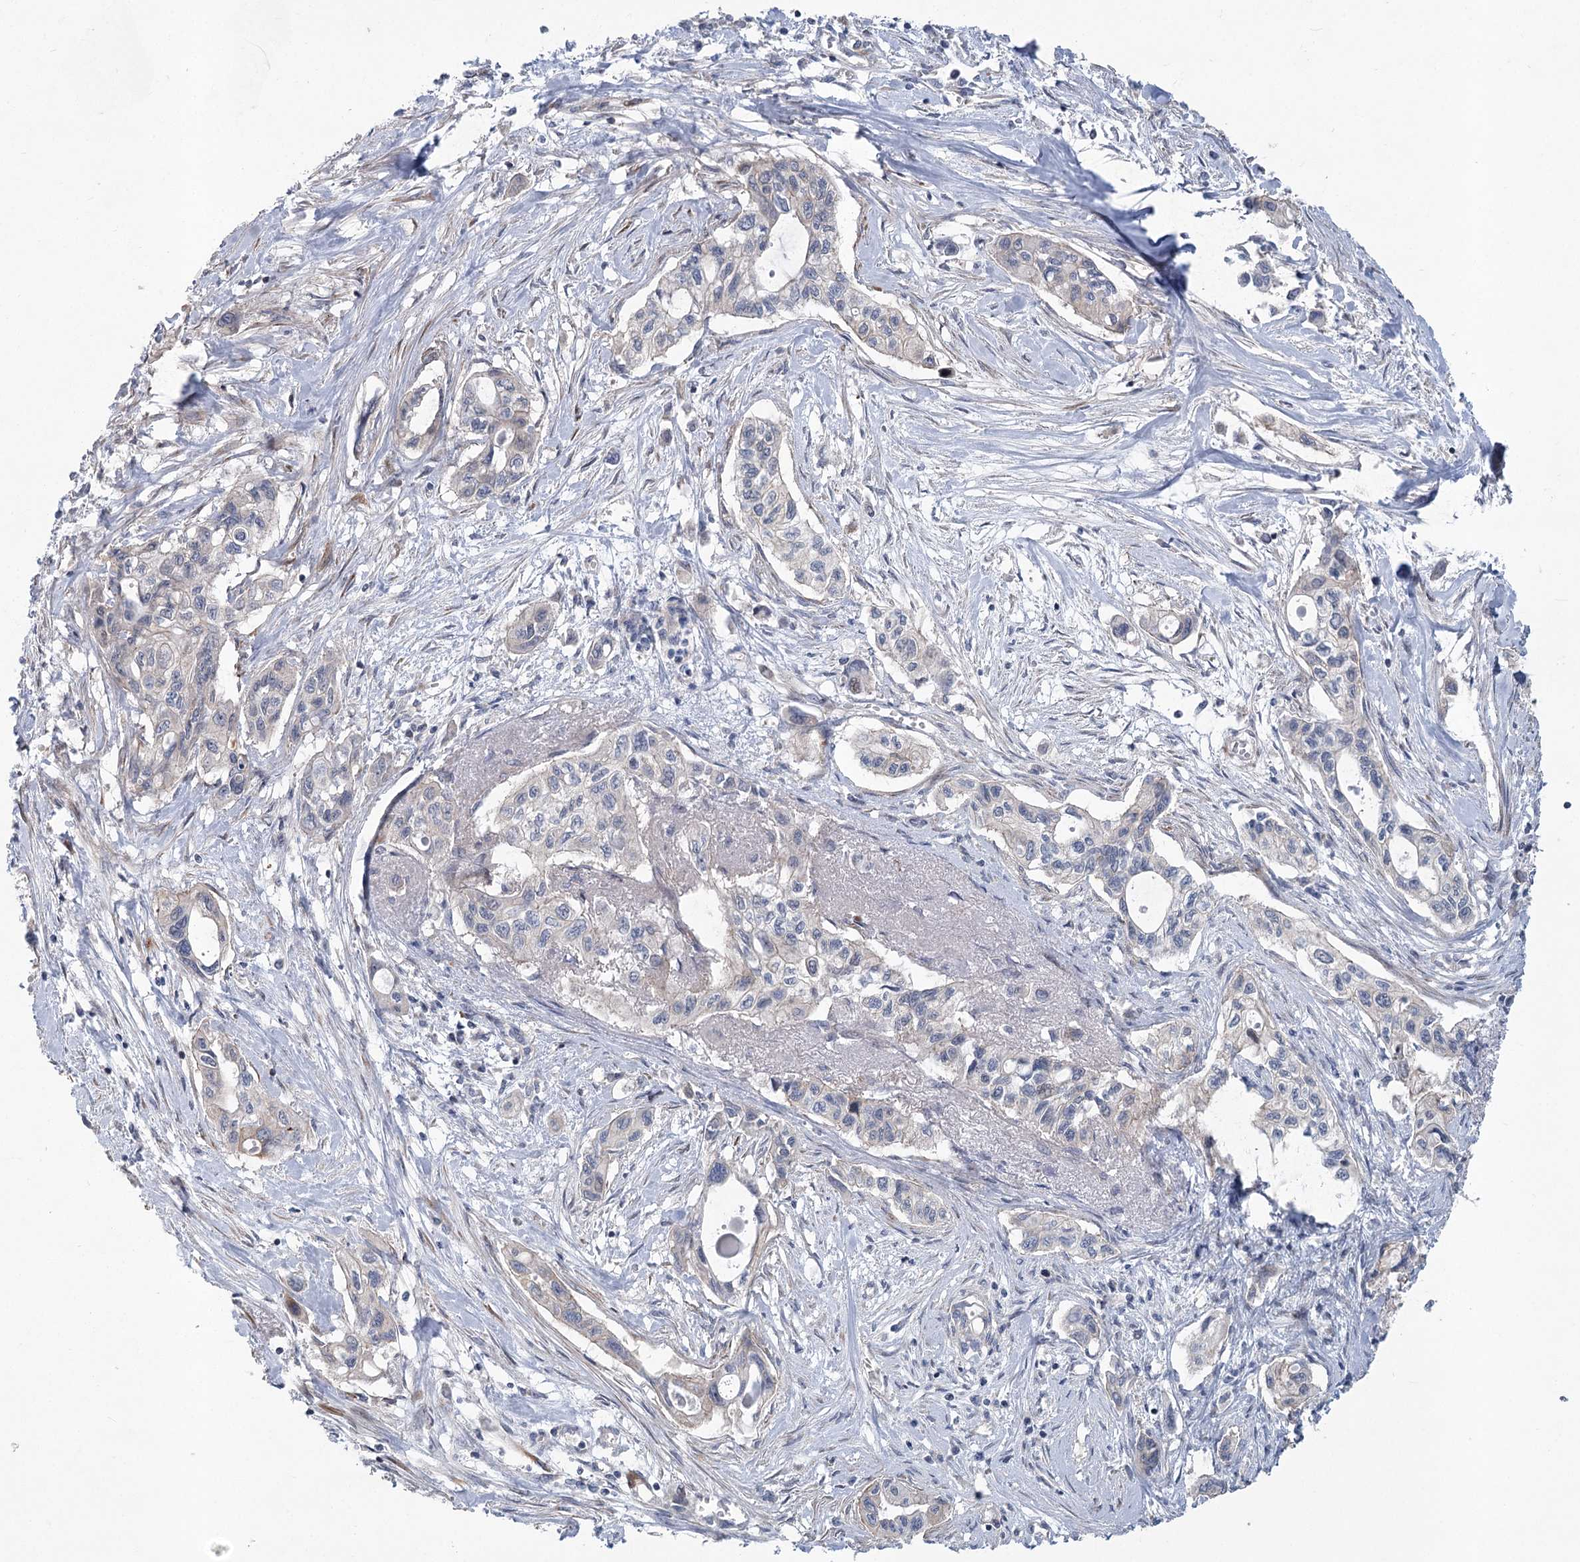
{"staining": {"intensity": "negative", "quantity": "none", "location": "none"}, "tissue": "pancreatic cancer", "cell_type": "Tumor cells", "image_type": "cancer", "snomed": [{"axis": "morphology", "description": "Adenocarcinoma, NOS"}, {"axis": "topography", "description": "Pancreas"}], "caption": "Immunohistochemistry of pancreatic adenocarcinoma exhibits no positivity in tumor cells. The staining is performed using DAB (3,3'-diaminobenzidine) brown chromogen with nuclei counter-stained in using hematoxylin.", "gene": "ABITRAM", "patient": {"sex": "male", "age": 75}}